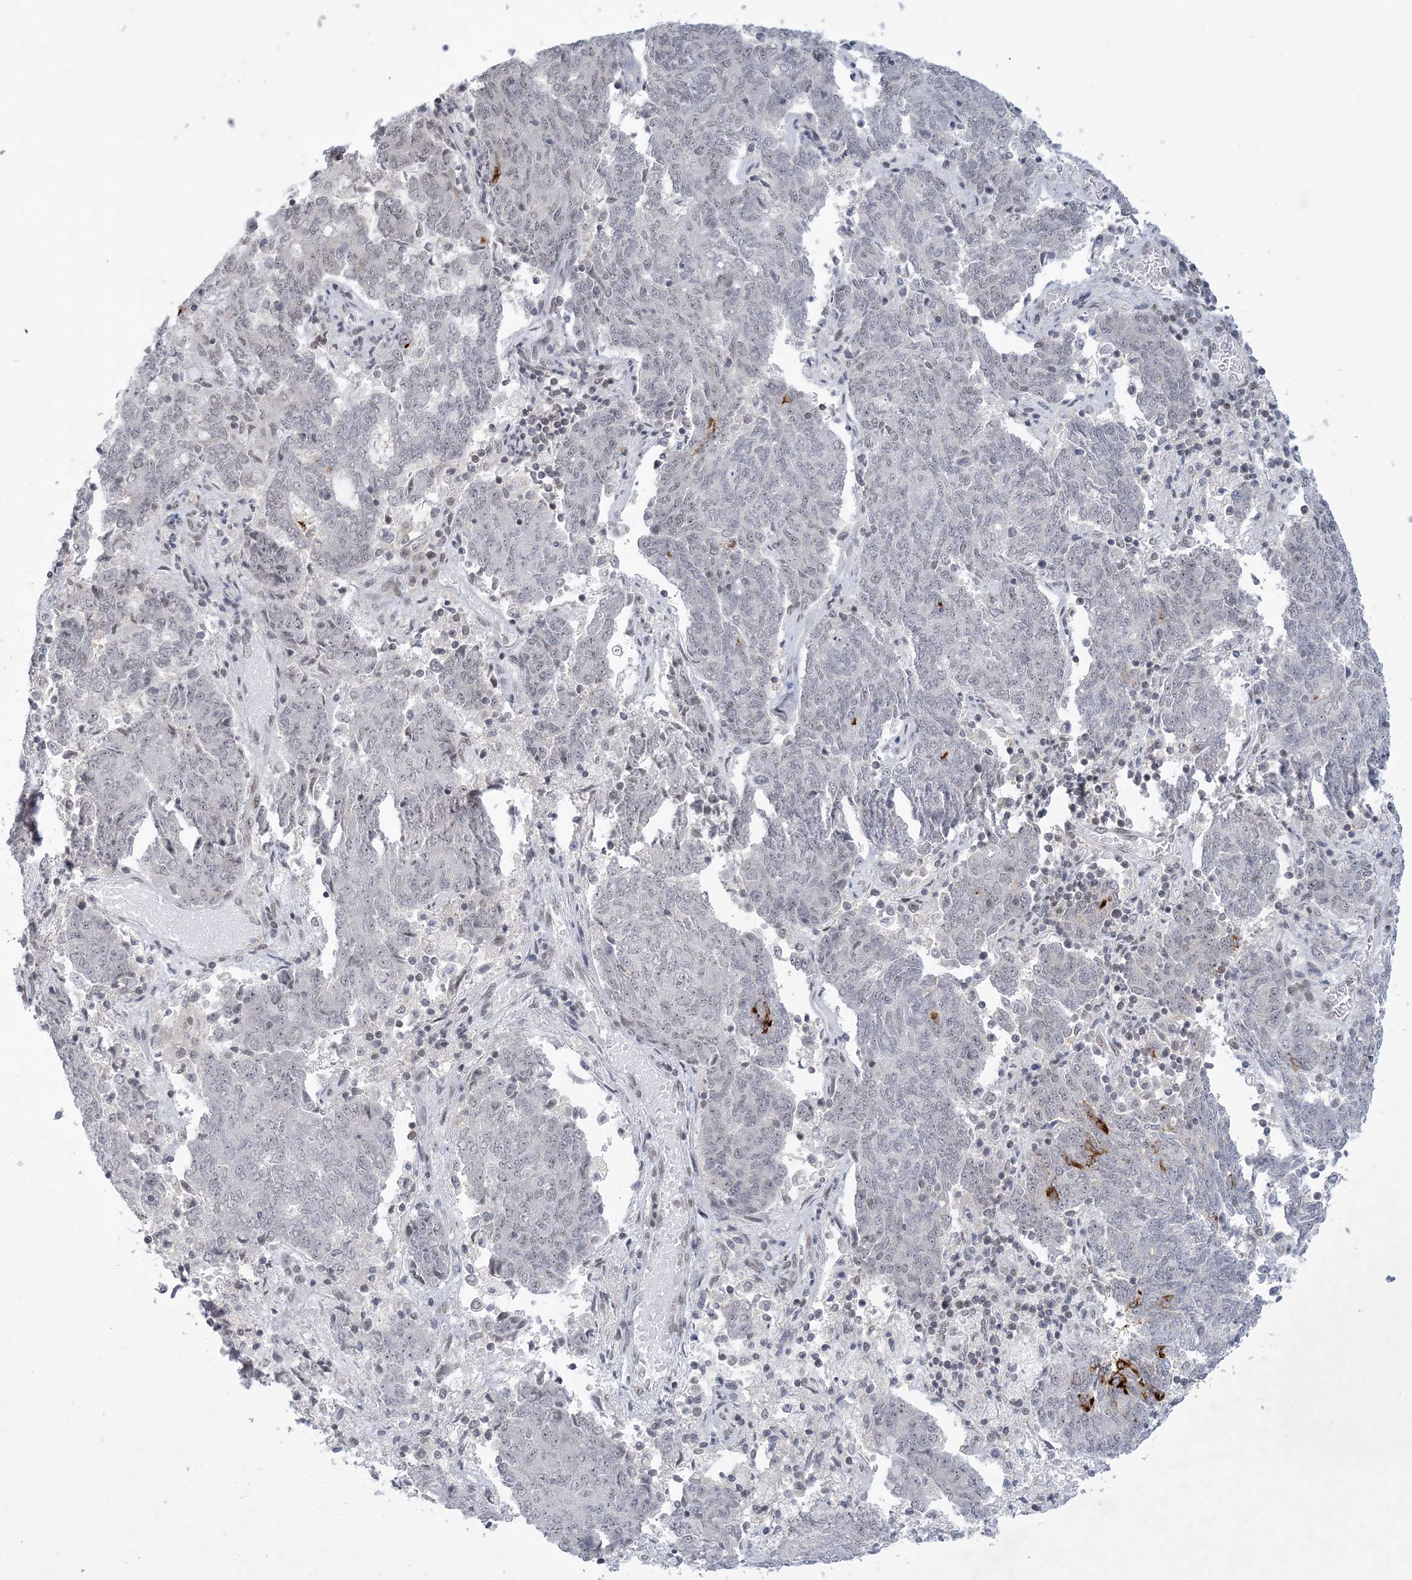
{"staining": {"intensity": "negative", "quantity": "none", "location": "none"}, "tissue": "endometrial cancer", "cell_type": "Tumor cells", "image_type": "cancer", "snomed": [{"axis": "morphology", "description": "Adenocarcinoma, NOS"}, {"axis": "topography", "description": "Endometrium"}], "caption": "Protein analysis of endometrial cancer (adenocarcinoma) displays no significant staining in tumor cells.", "gene": "KMT2D", "patient": {"sex": "female", "age": 80}}